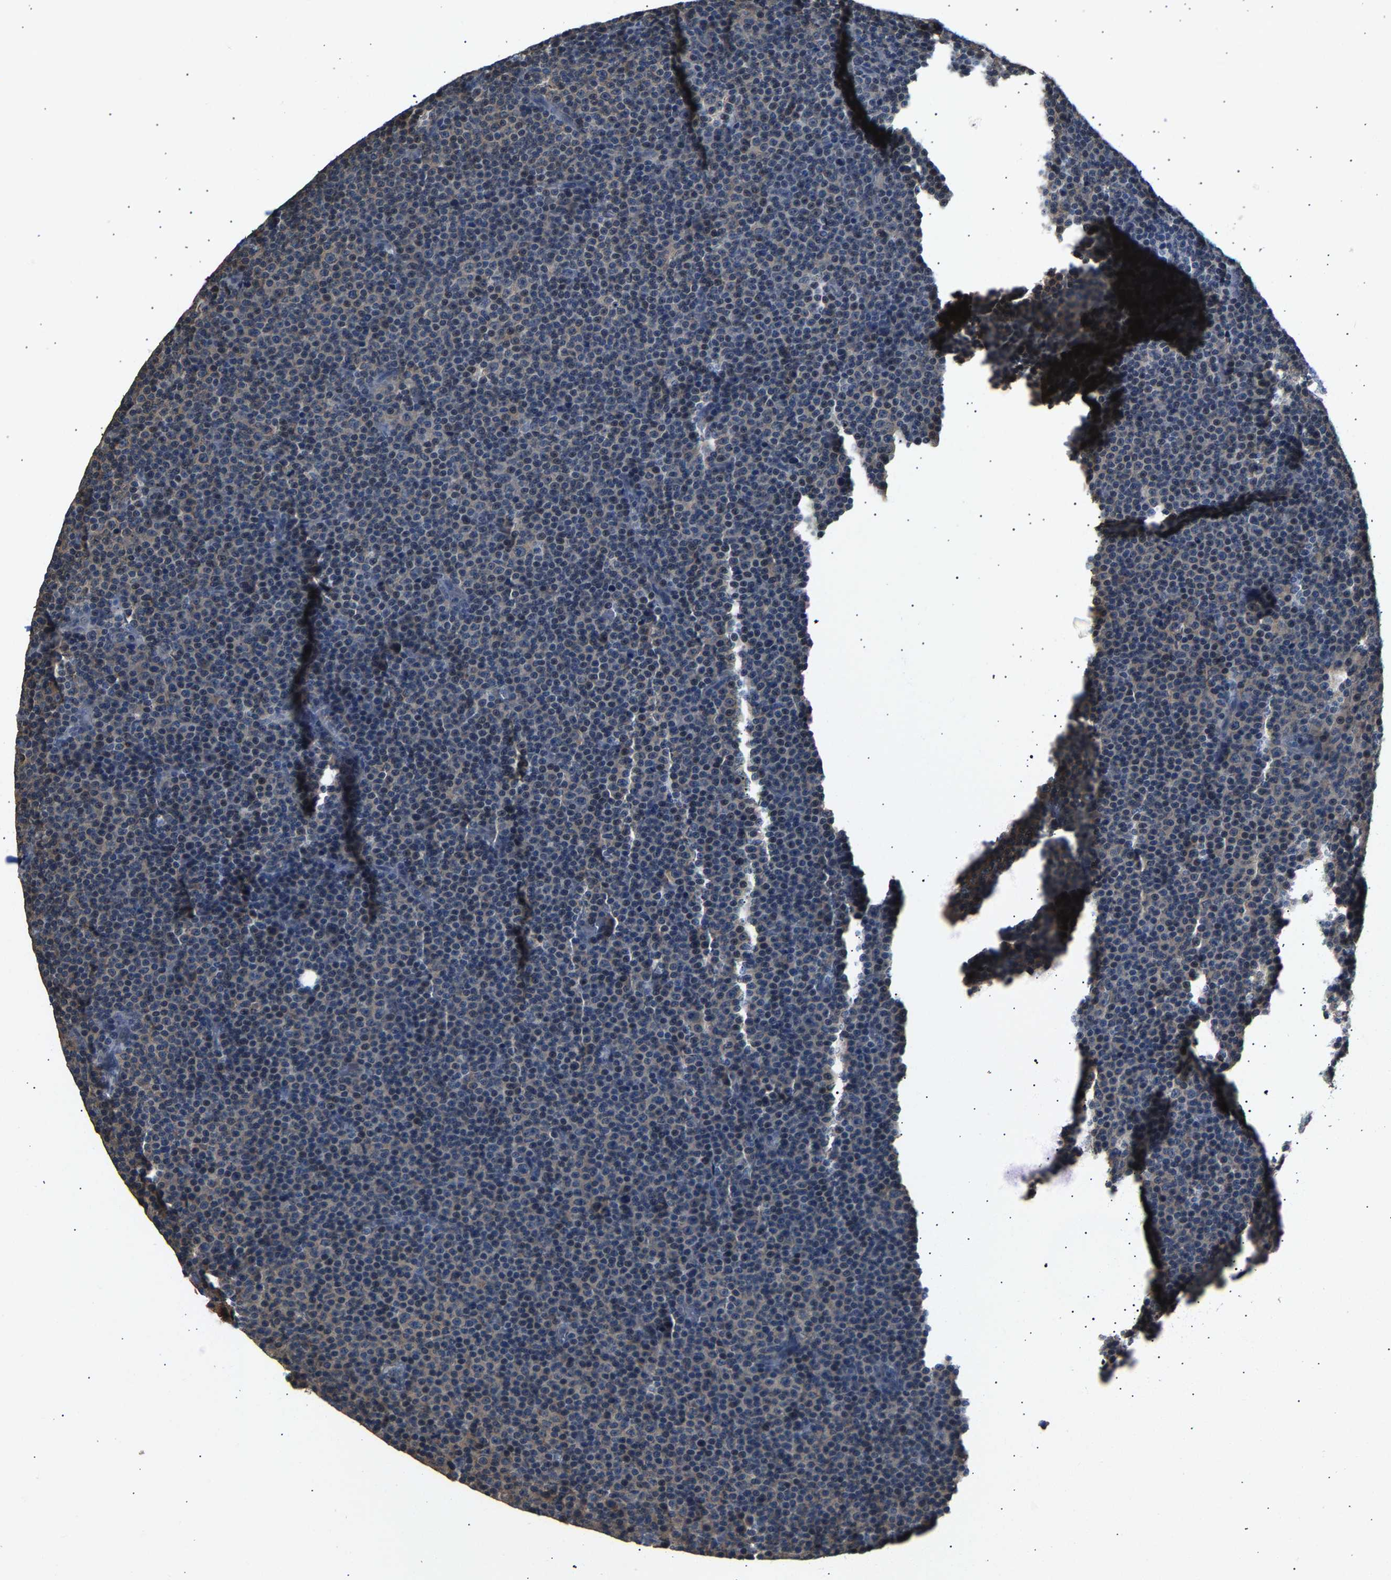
{"staining": {"intensity": "negative", "quantity": "none", "location": "none"}, "tissue": "lymphoma", "cell_type": "Tumor cells", "image_type": "cancer", "snomed": [{"axis": "morphology", "description": "Malignant lymphoma, non-Hodgkin's type, Low grade"}, {"axis": "topography", "description": "Lymph node"}], "caption": "Protein analysis of malignant lymphoma, non-Hodgkin's type (low-grade) reveals no significant positivity in tumor cells.", "gene": "ABCC9", "patient": {"sex": "female", "age": 67}}